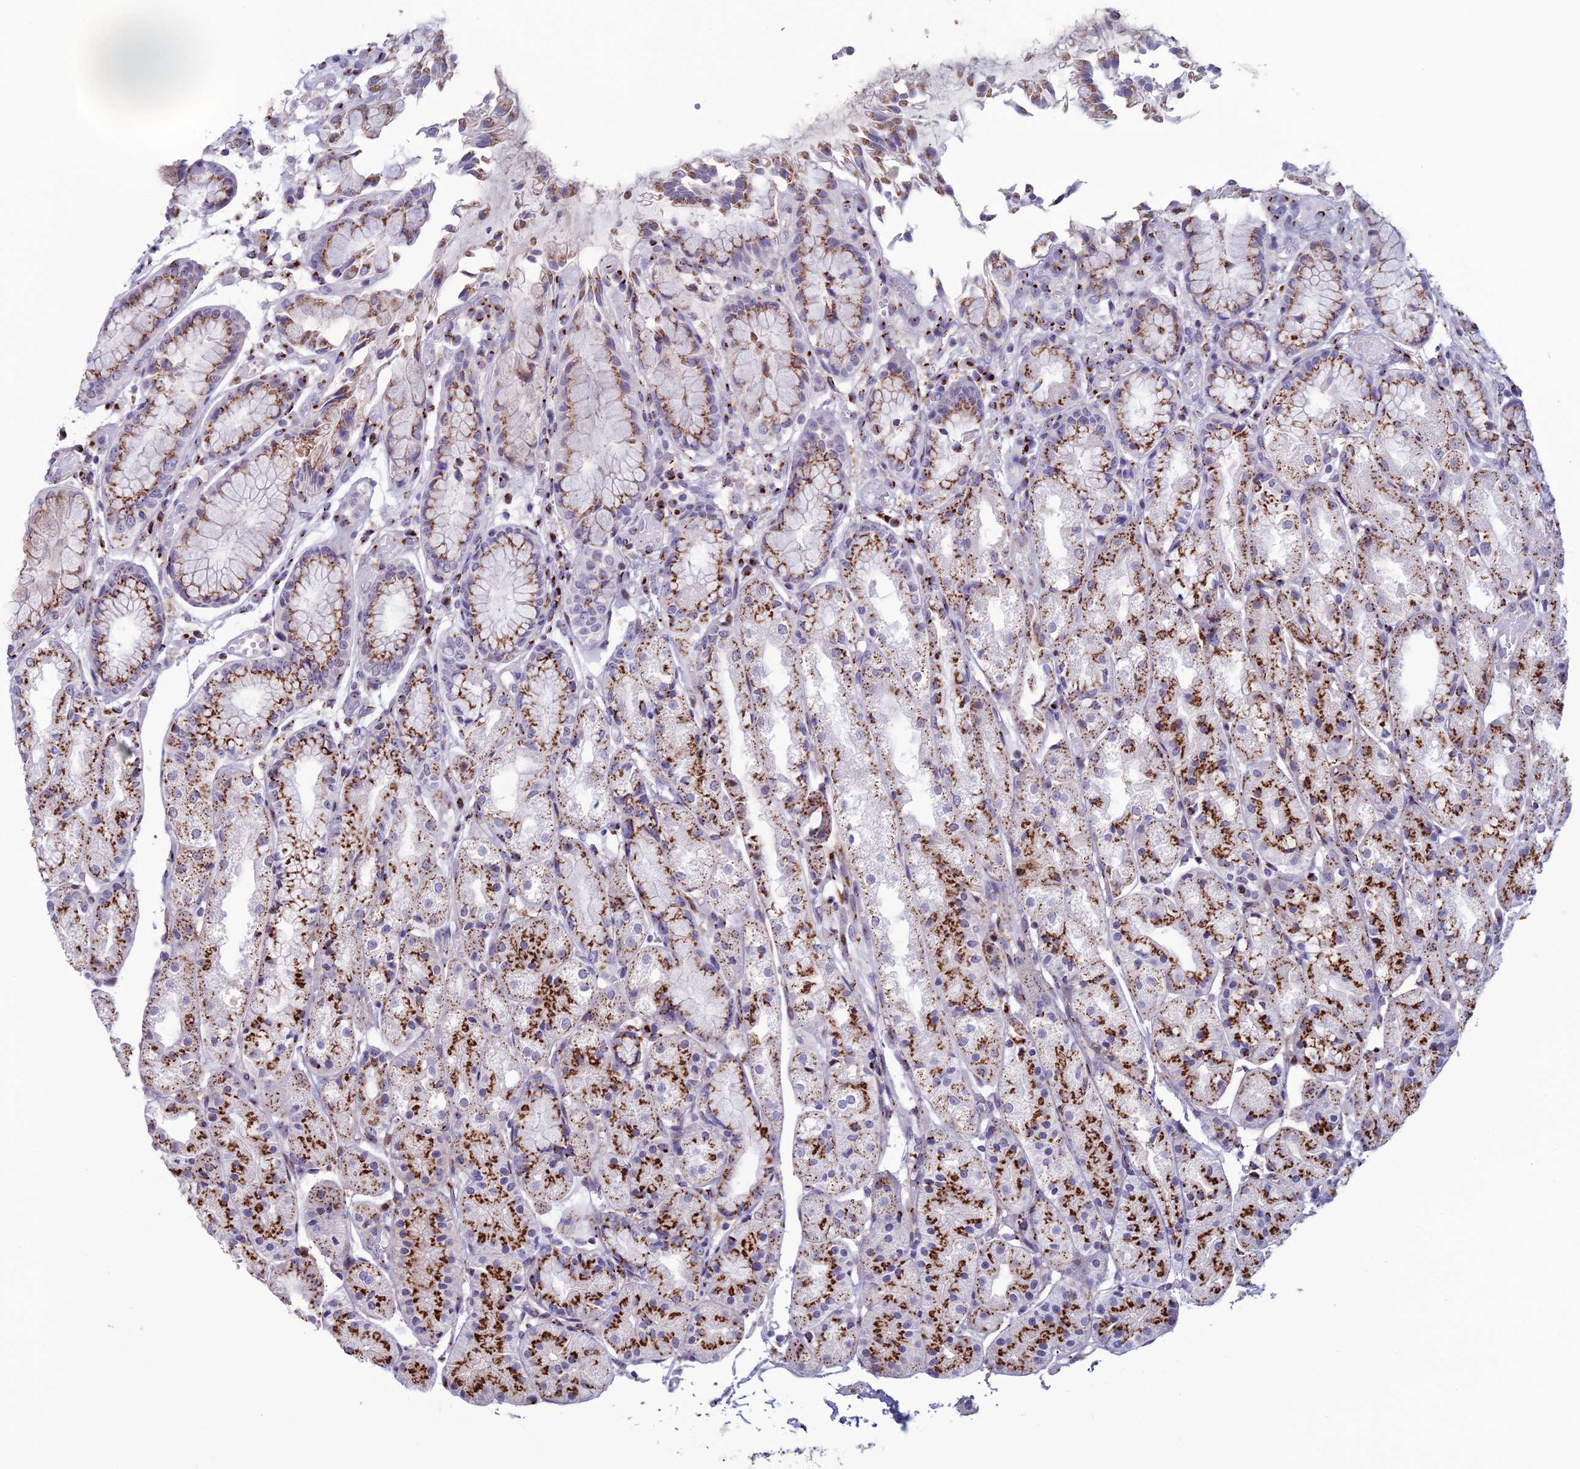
{"staining": {"intensity": "strong", "quantity": ">75%", "location": "cytoplasmic/membranous"}, "tissue": "stomach", "cell_type": "Glandular cells", "image_type": "normal", "snomed": [{"axis": "morphology", "description": "Normal tissue, NOS"}, {"axis": "topography", "description": "Stomach, upper"}], "caption": "Immunohistochemistry of unremarkable human stomach reveals high levels of strong cytoplasmic/membranous staining in approximately >75% of glandular cells. (Stains: DAB in brown, nuclei in blue, Microscopy: brightfield microscopy at high magnification).", "gene": "PLEKHA4", "patient": {"sex": "male", "age": 72}}